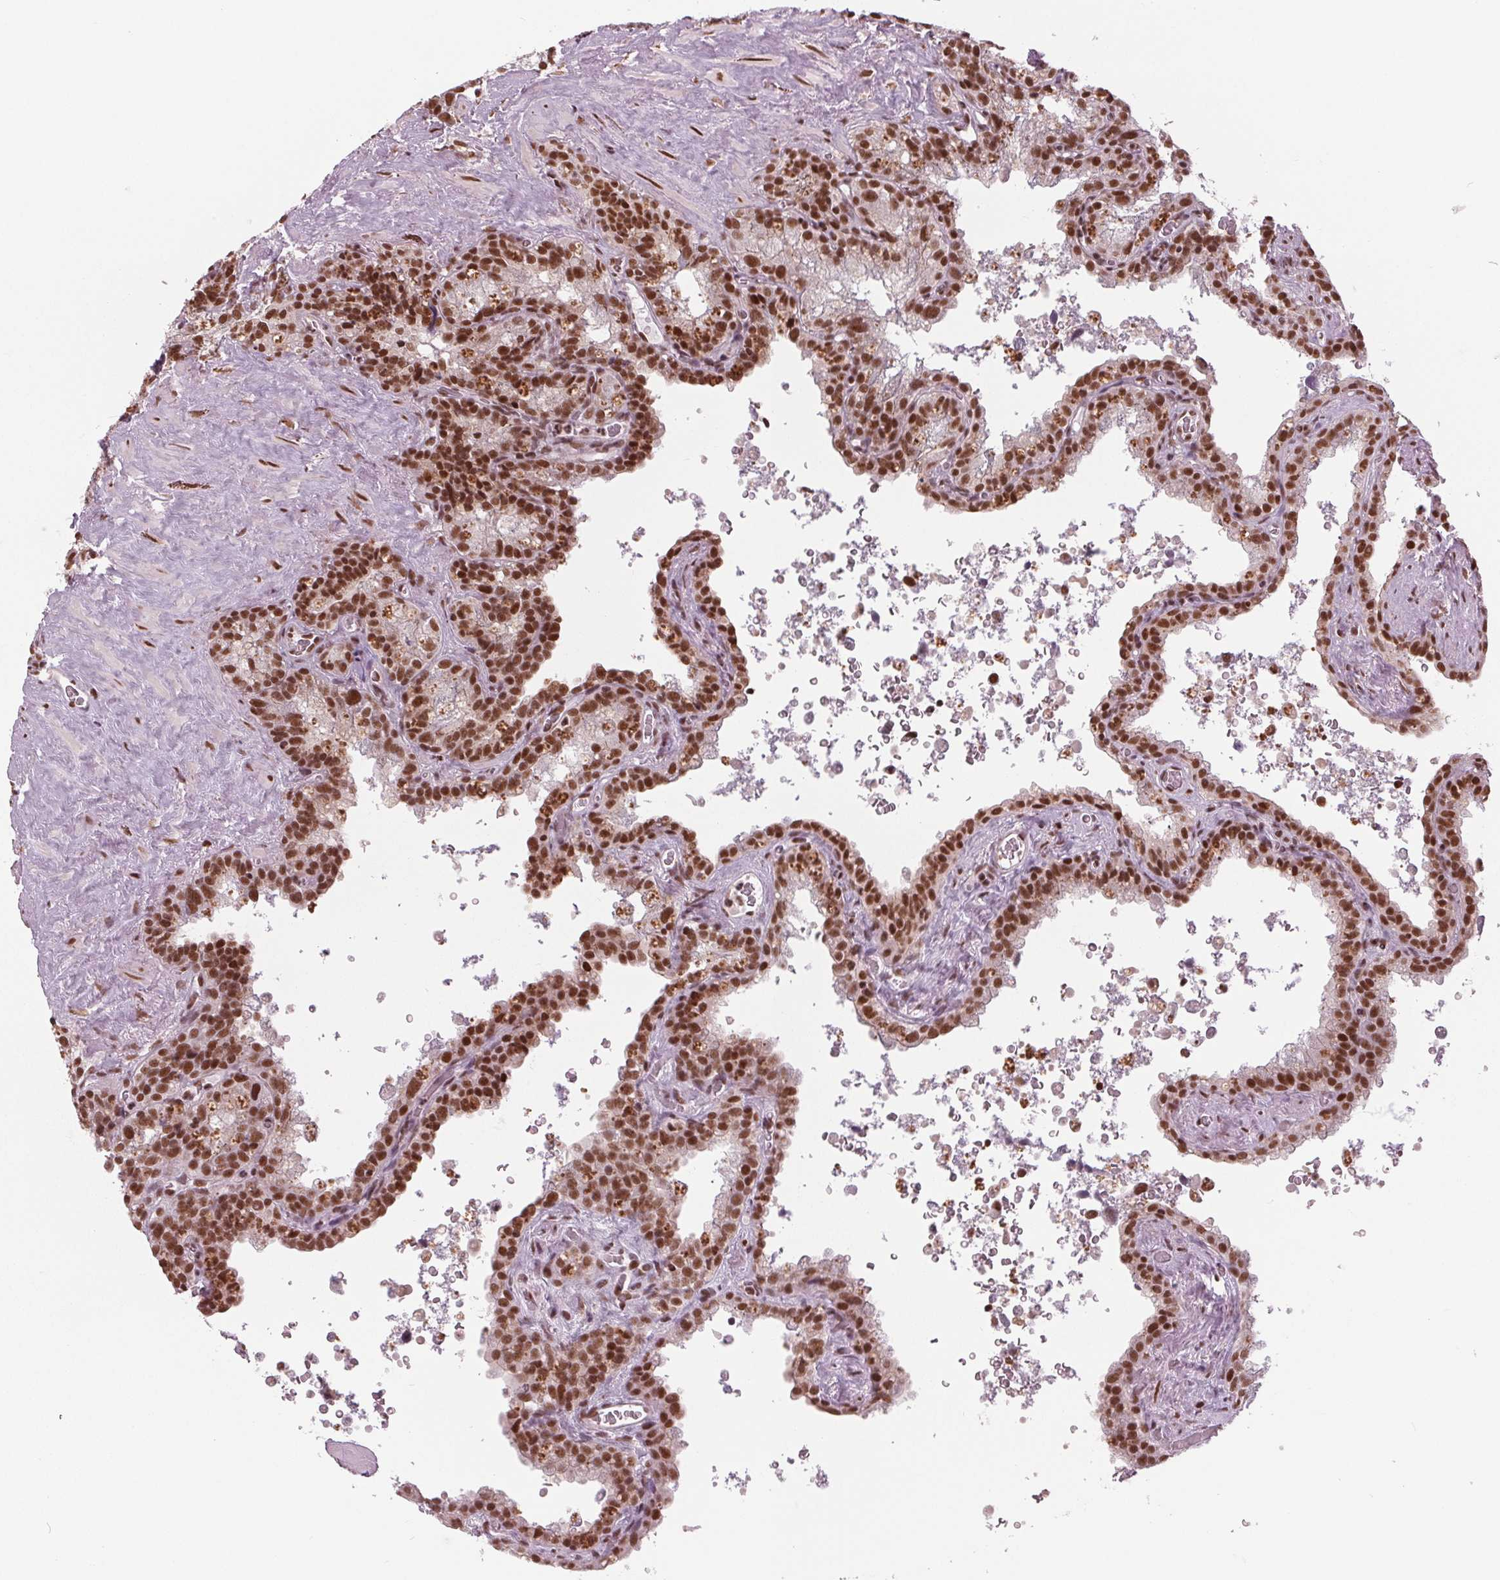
{"staining": {"intensity": "strong", "quantity": ">75%", "location": "nuclear"}, "tissue": "seminal vesicle", "cell_type": "Glandular cells", "image_type": "normal", "snomed": [{"axis": "morphology", "description": "Normal tissue, NOS"}, {"axis": "topography", "description": "Prostate"}, {"axis": "topography", "description": "Seminal veicle"}], "caption": "DAB immunohistochemical staining of benign human seminal vesicle shows strong nuclear protein staining in about >75% of glandular cells. Using DAB (3,3'-diaminobenzidine) (brown) and hematoxylin (blue) stains, captured at high magnification using brightfield microscopy.", "gene": "LSM2", "patient": {"sex": "male", "age": 71}}